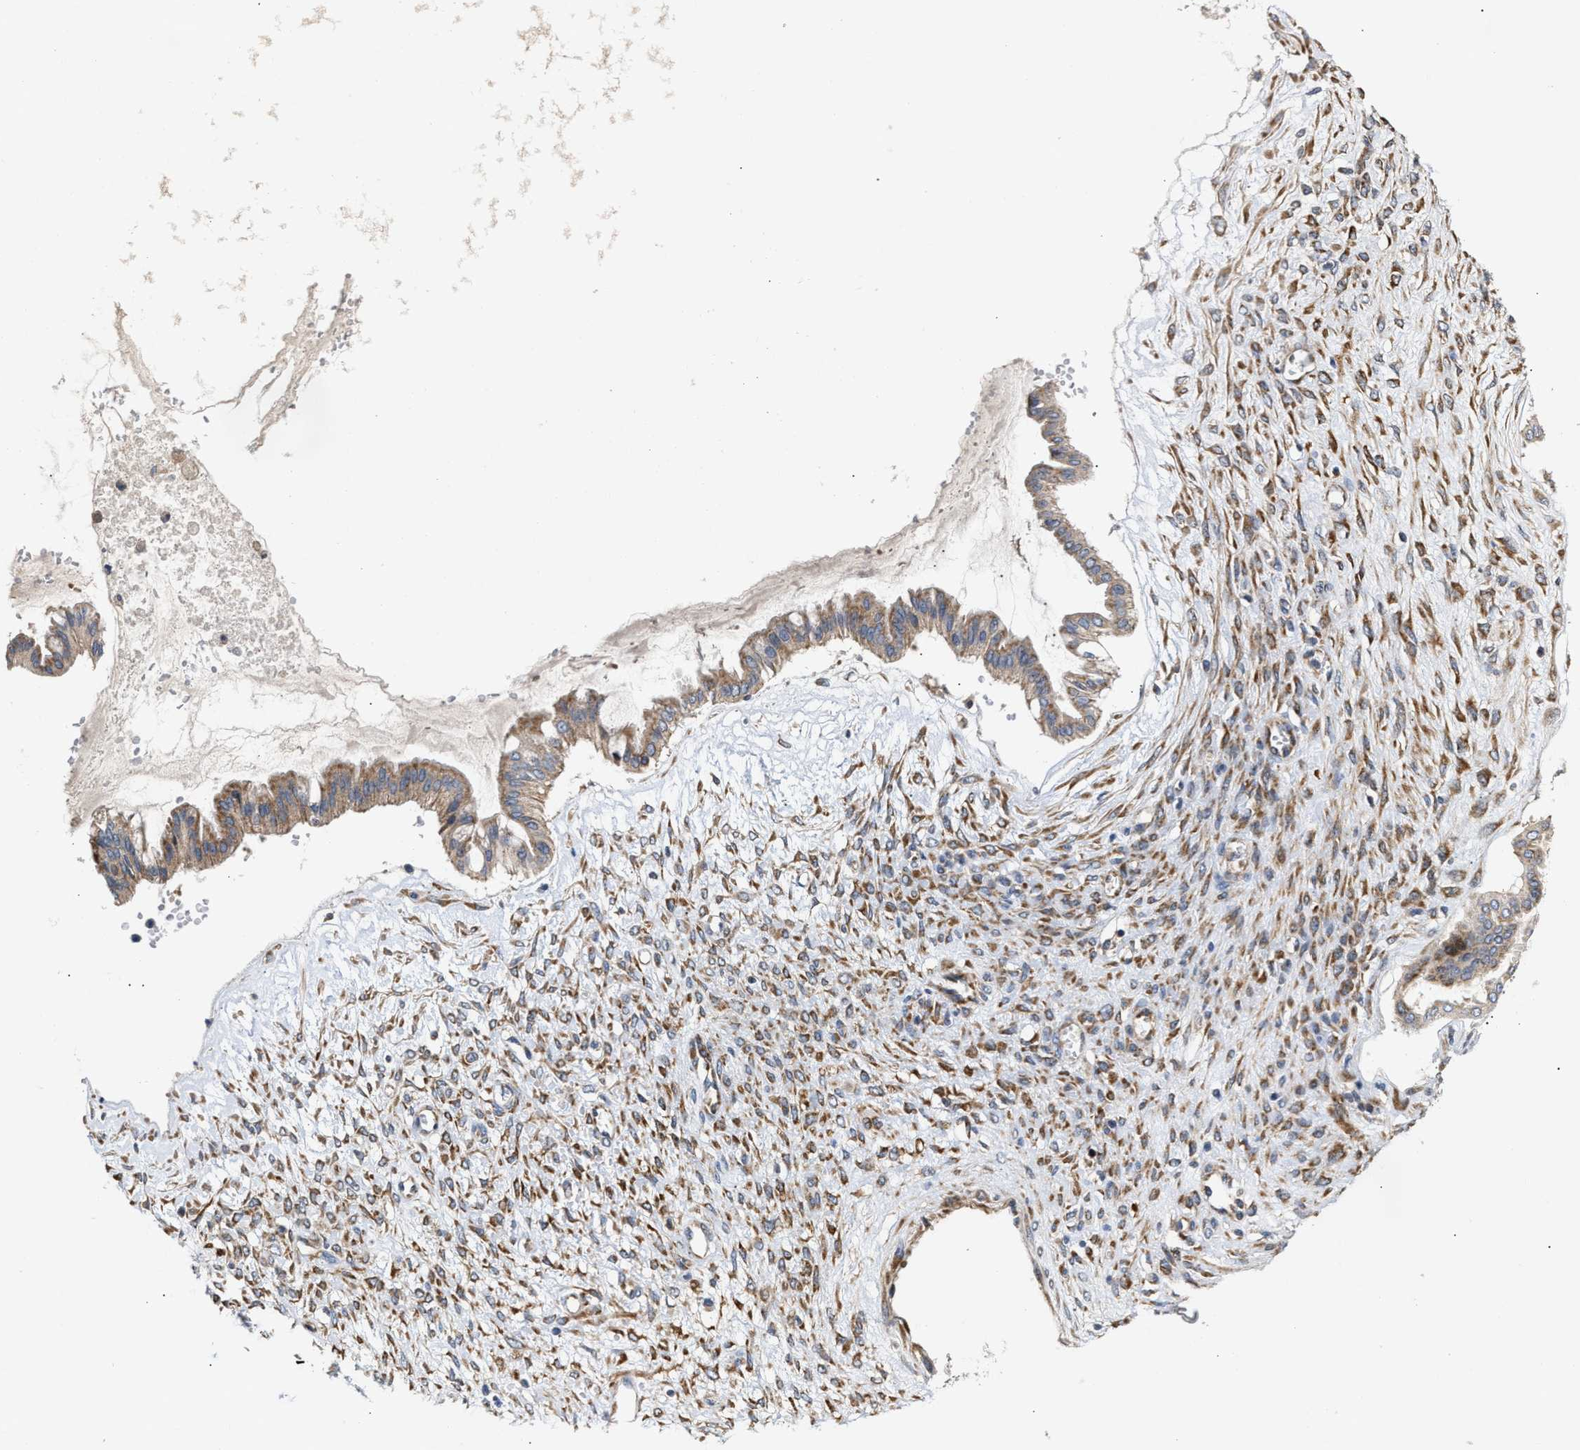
{"staining": {"intensity": "moderate", "quantity": "<25%", "location": "cytoplasmic/membranous"}, "tissue": "ovarian cancer", "cell_type": "Tumor cells", "image_type": "cancer", "snomed": [{"axis": "morphology", "description": "Cystadenocarcinoma, mucinous, NOS"}, {"axis": "topography", "description": "Ovary"}], "caption": "Mucinous cystadenocarcinoma (ovarian) tissue displays moderate cytoplasmic/membranous staining in approximately <25% of tumor cells", "gene": "MALSU1", "patient": {"sex": "female", "age": 73}}